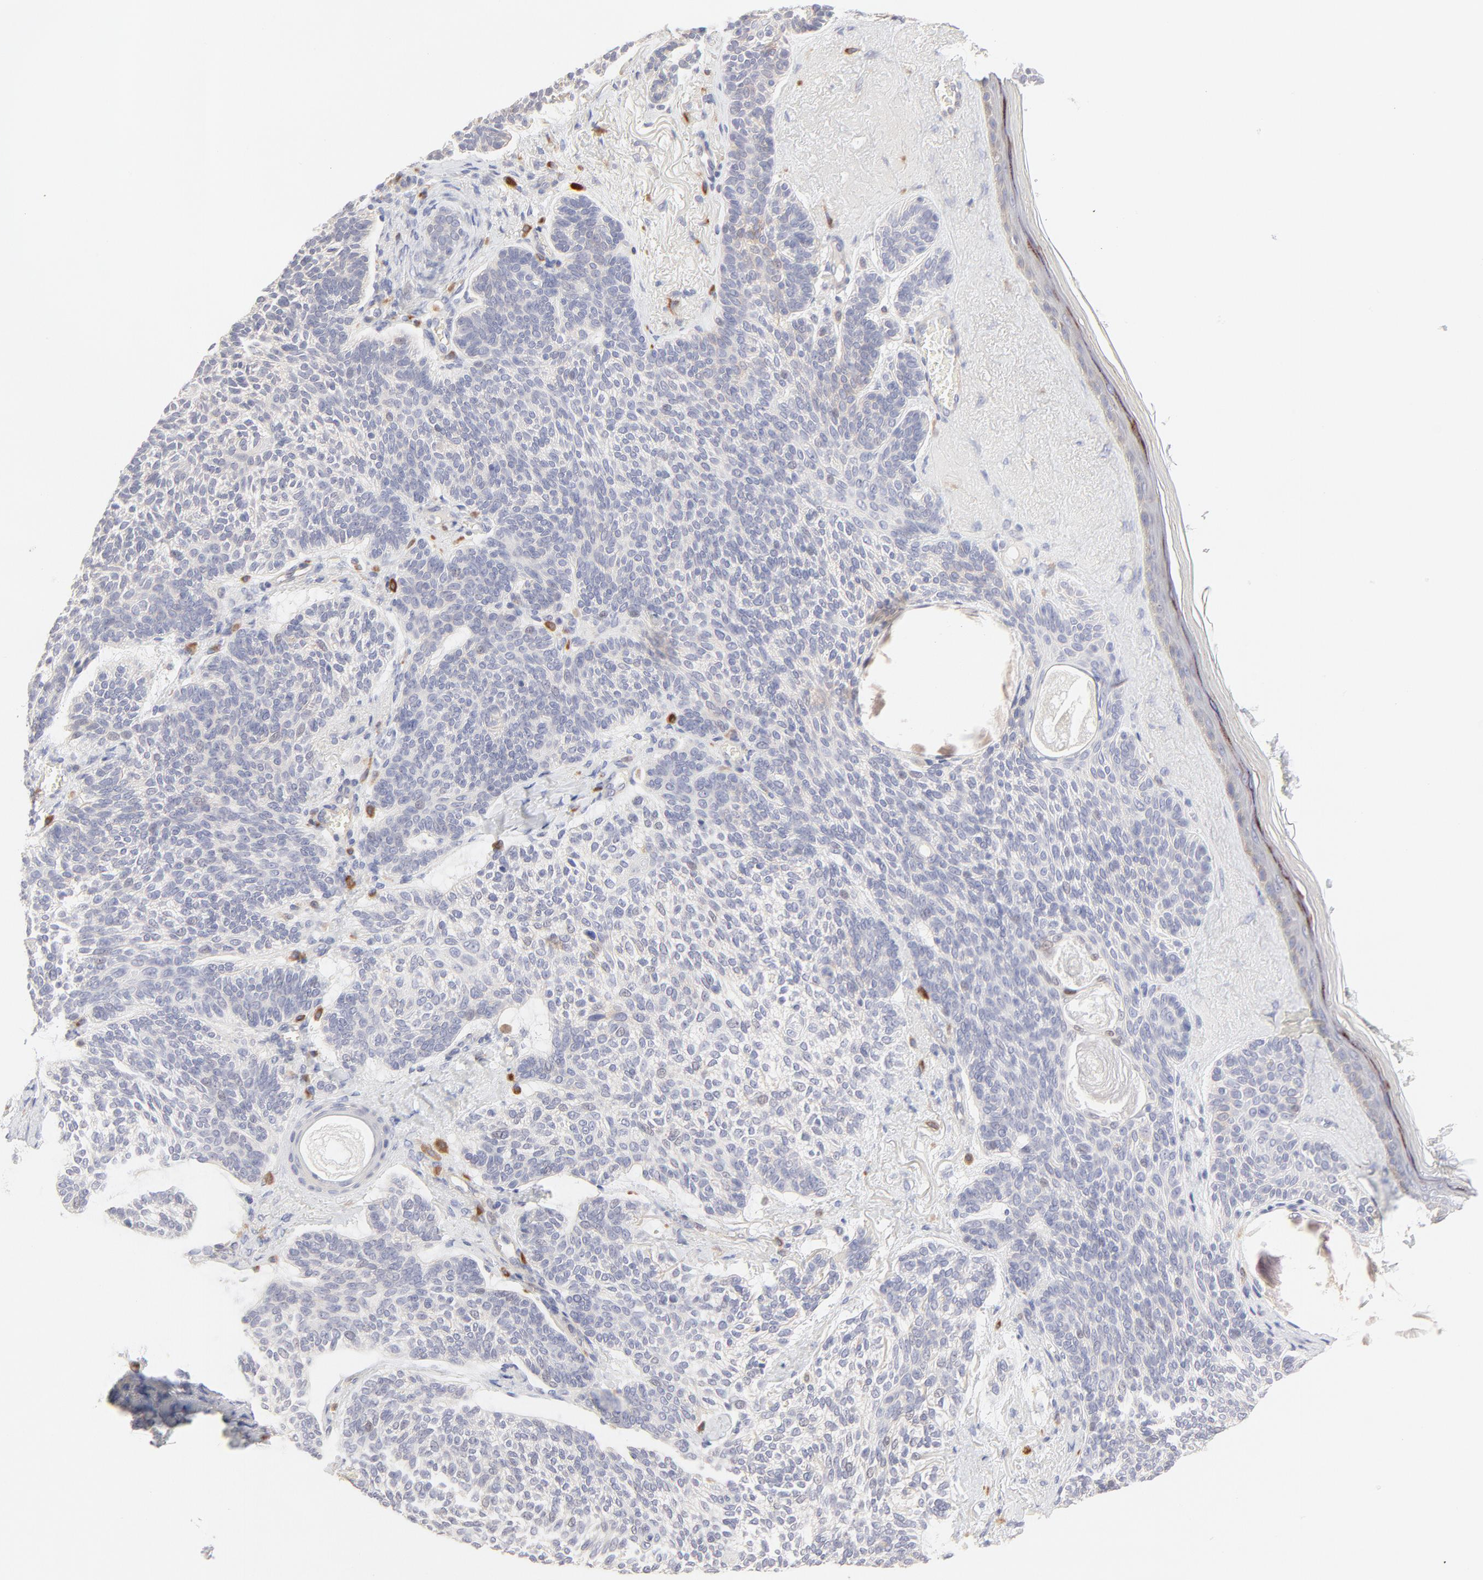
{"staining": {"intensity": "negative", "quantity": "none", "location": "none"}, "tissue": "skin cancer", "cell_type": "Tumor cells", "image_type": "cancer", "snomed": [{"axis": "morphology", "description": "Normal tissue, NOS"}, {"axis": "morphology", "description": "Basal cell carcinoma"}, {"axis": "topography", "description": "Skin"}], "caption": "Tumor cells show no significant staining in basal cell carcinoma (skin).", "gene": "ELF3", "patient": {"sex": "female", "age": 70}}